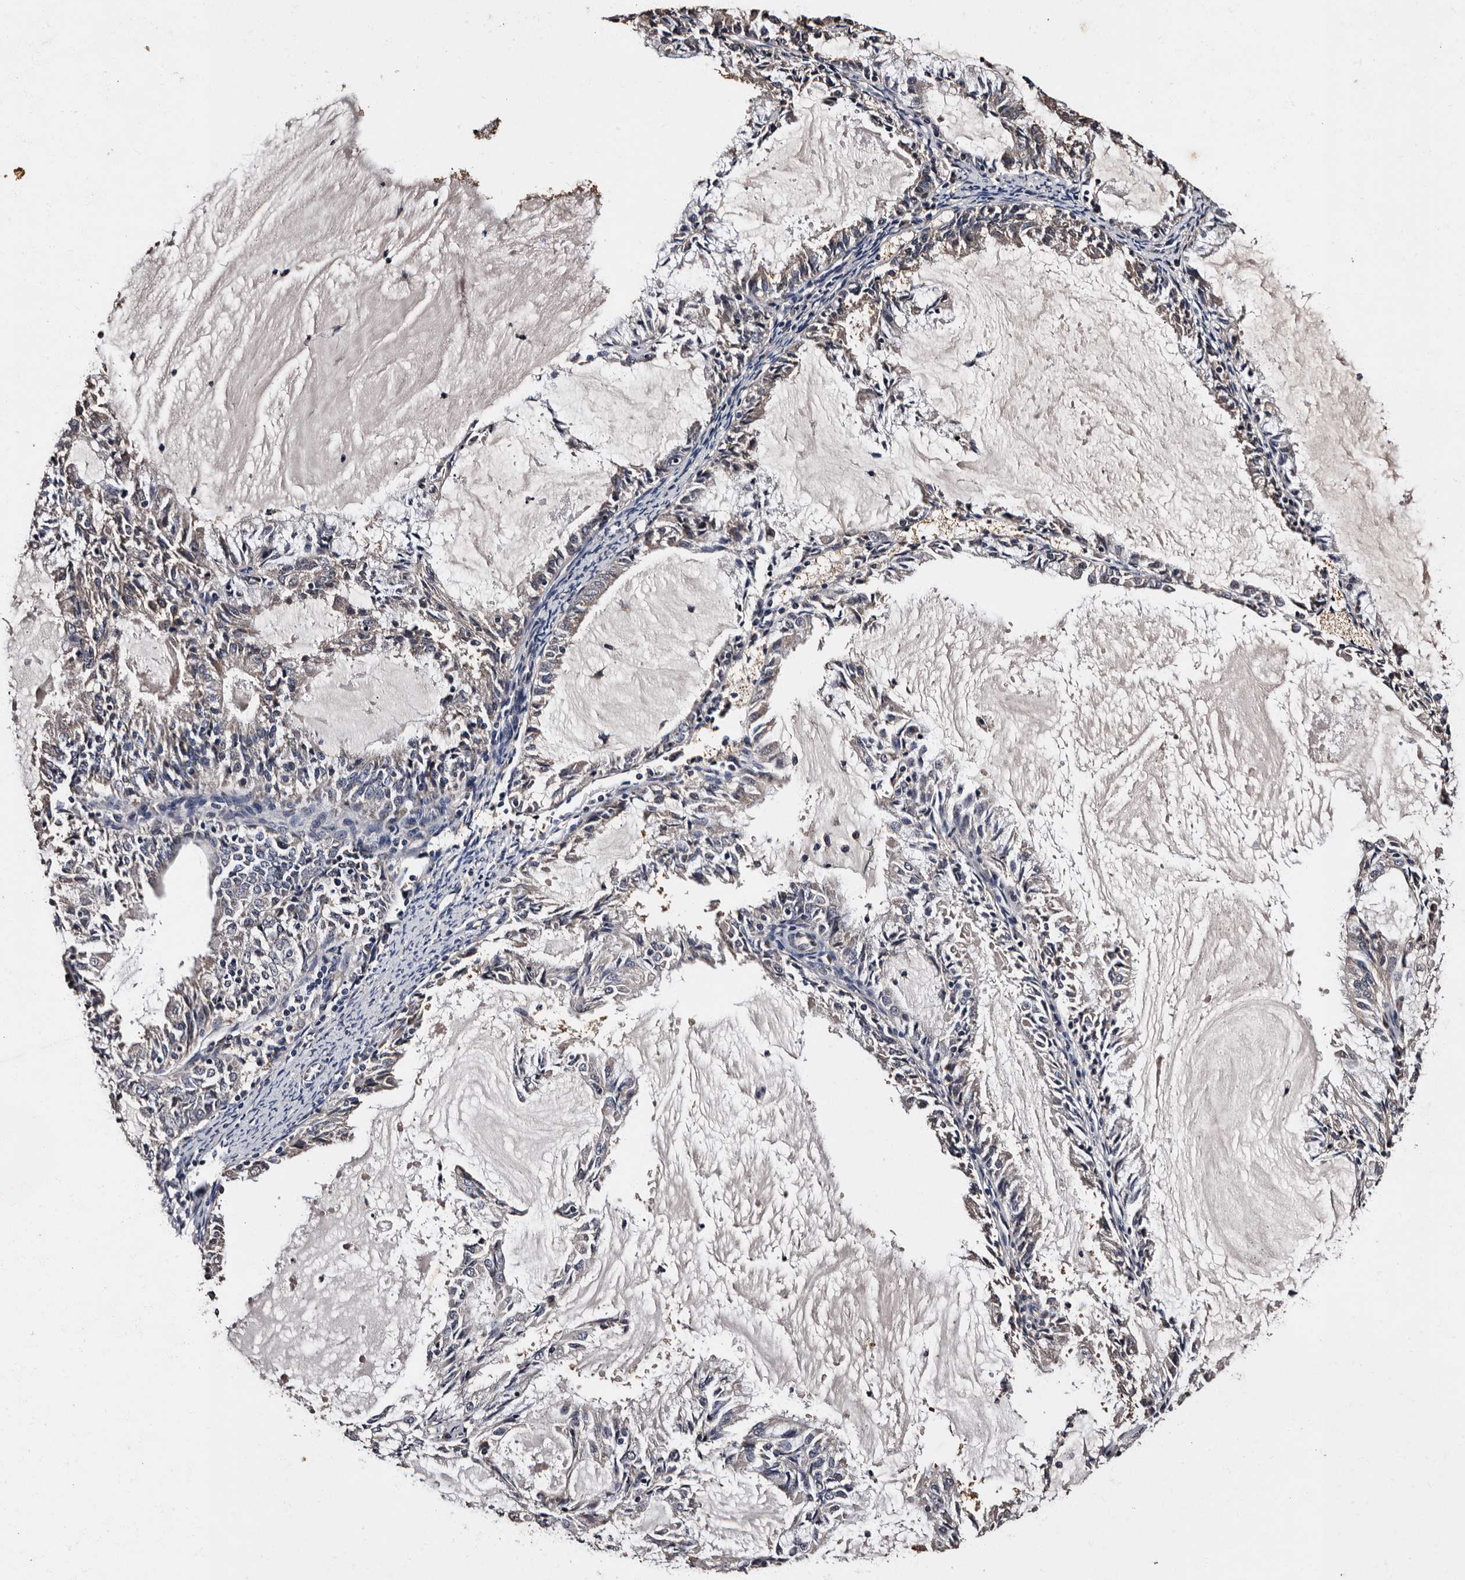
{"staining": {"intensity": "weak", "quantity": "<25%", "location": "cytoplasmic/membranous"}, "tissue": "endometrial cancer", "cell_type": "Tumor cells", "image_type": "cancer", "snomed": [{"axis": "morphology", "description": "Adenocarcinoma, NOS"}, {"axis": "topography", "description": "Endometrium"}], "caption": "Protein analysis of endometrial adenocarcinoma shows no significant staining in tumor cells.", "gene": "ADCK5", "patient": {"sex": "female", "age": 57}}